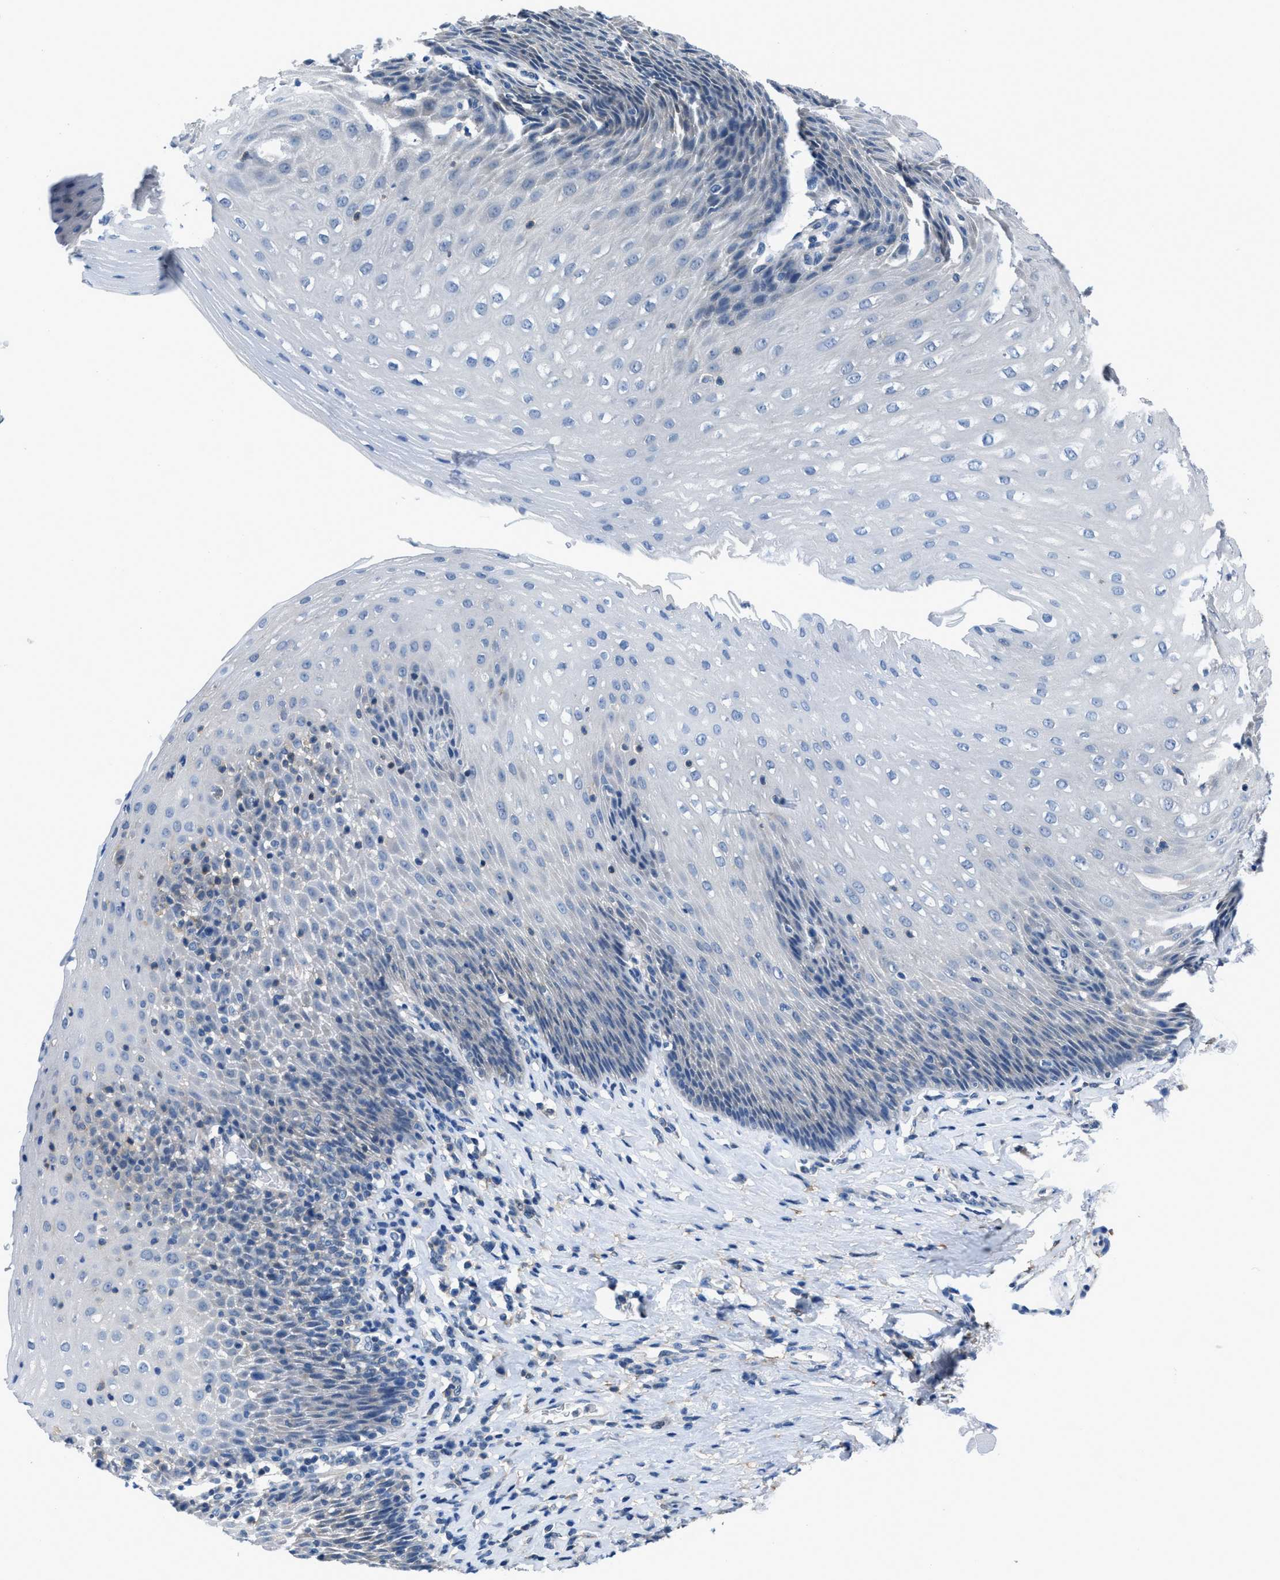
{"staining": {"intensity": "negative", "quantity": "none", "location": "none"}, "tissue": "esophagus", "cell_type": "Squamous epithelial cells", "image_type": "normal", "snomed": [{"axis": "morphology", "description": "Normal tissue, NOS"}, {"axis": "topography", "description": "Esophagus"}], "caption": "Immunohistochemistry micrograph of normal esophagus stained for a protein (brown), which shows no positivity in squamous epithelial cells. The staining is performed using DAB brown chromogen with nuclei counter-stained in using hematoxylin.", "gene": "NUDT5", "patient": {"sex": "female", "age": 61}}